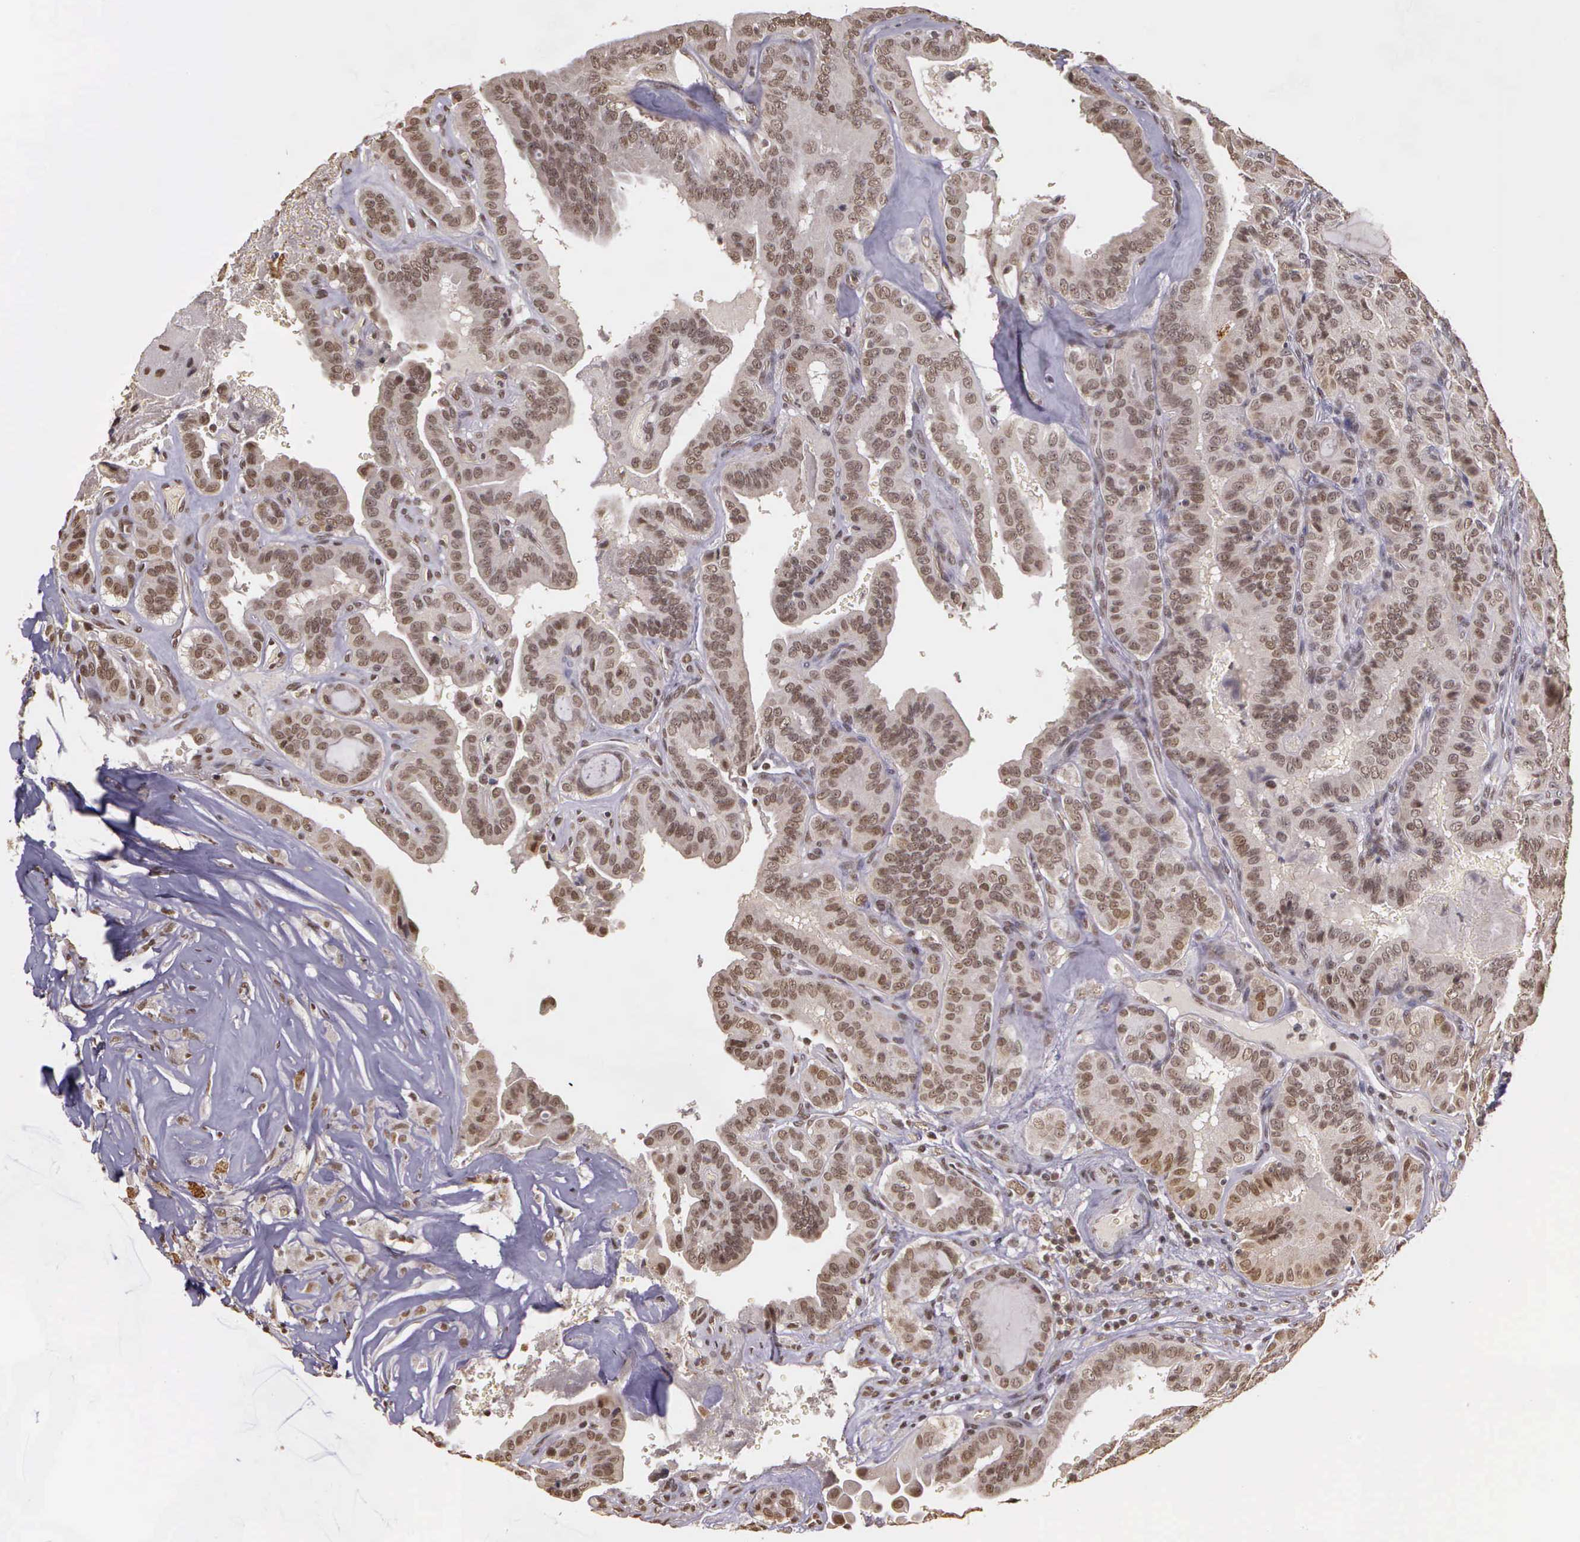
{"staining": {"intensity": "weak", "quantity": ">75%", "location": "nuclear"}, "tissue": "thyroid cancer", "cell_type": "Tumor cells", "image_type": "cancer", "snomed": [{"axis": "morphology", "description": "Papillary adenocarcinoma, NOS"}, {"axis": "topography", "description": "Thyroid gland"}], "caption": "Immunohistochemistry (IHC) (DAB (3,3'-diaminobenzidine)) staining of human thyroid papillary adenocarcinoma demonstrates weak nuclear protein staining in about >75% of tumor cells.", "gene": "ARMCX5", "patient": {"sex": "male", "age": 87}}